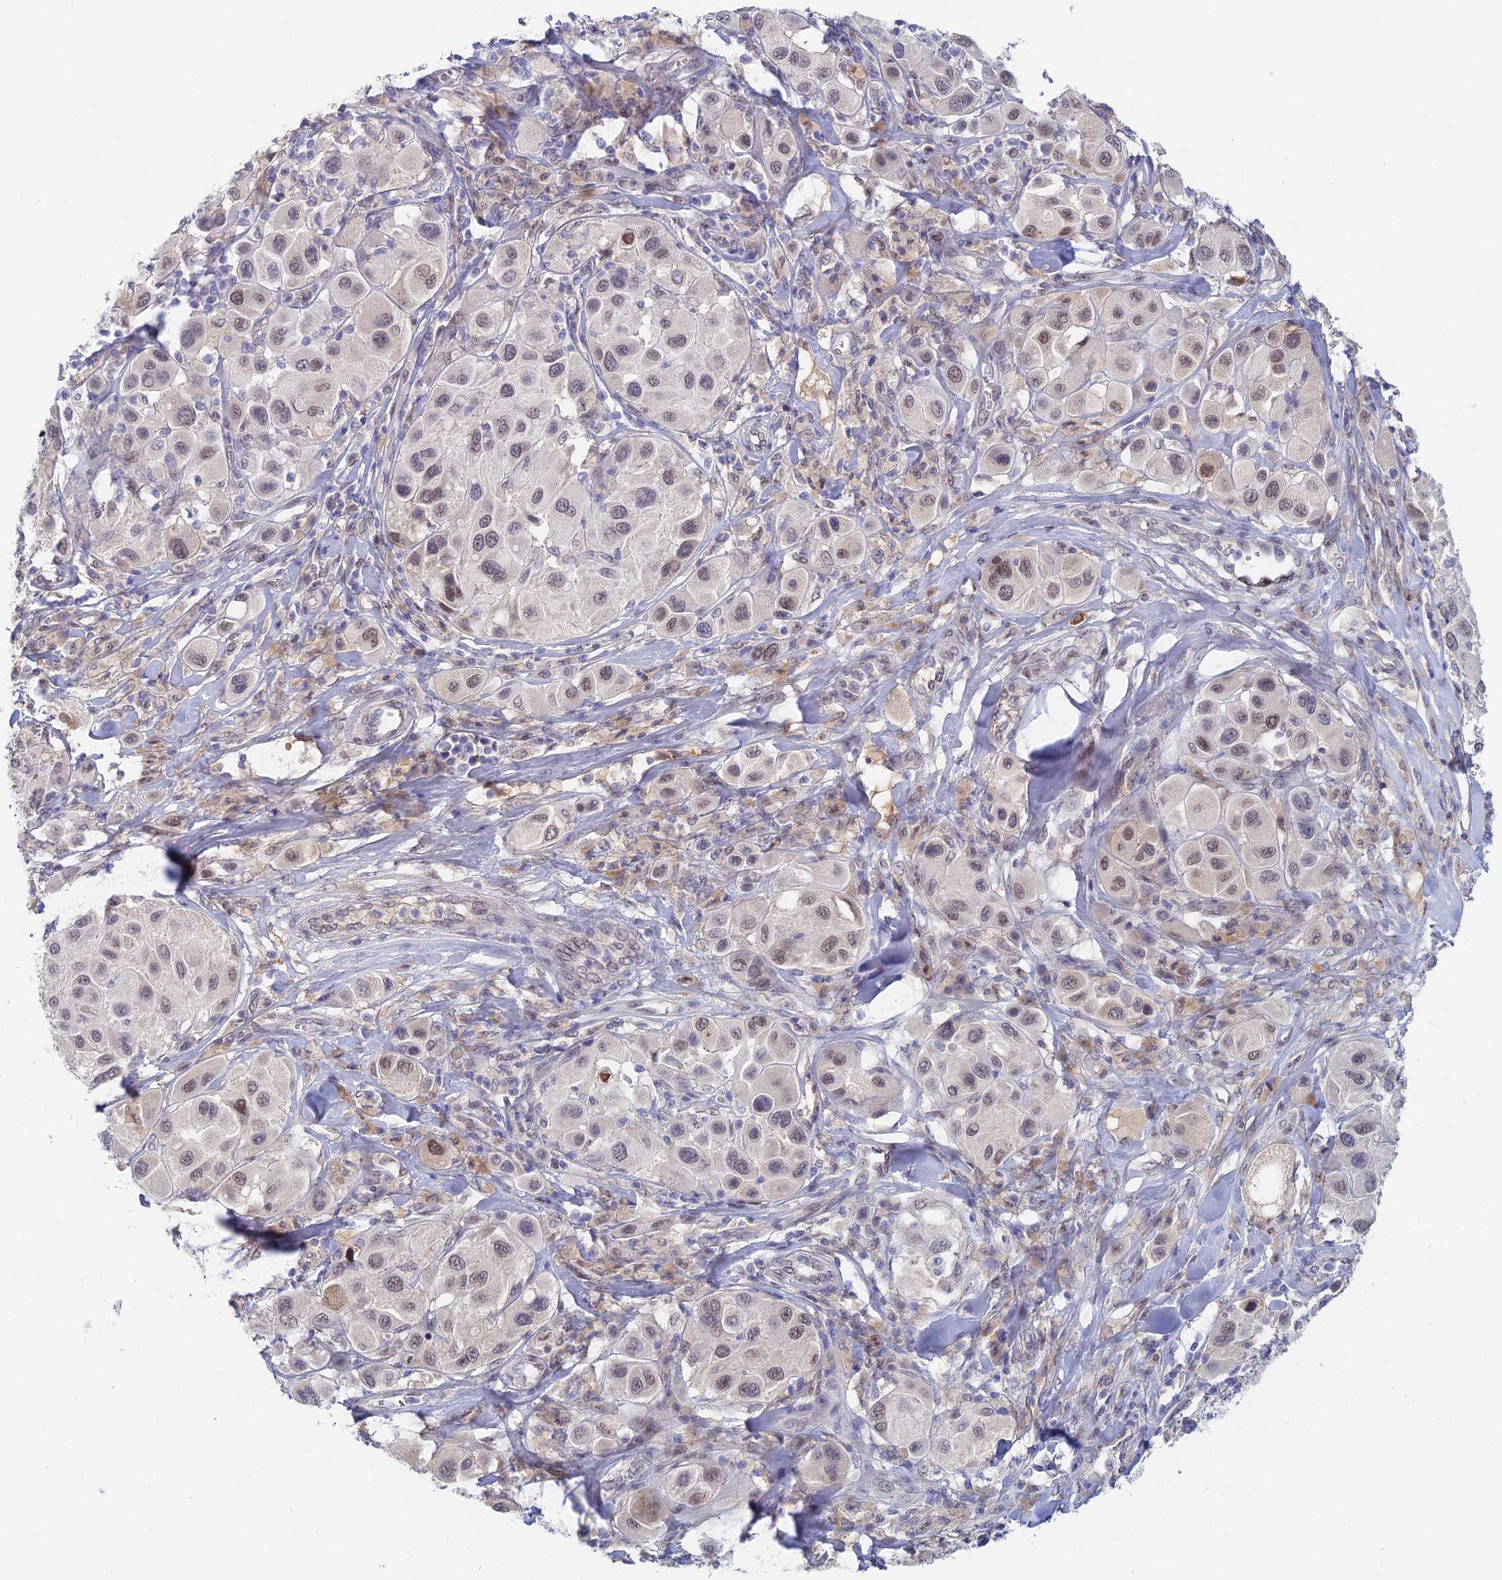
{"staining": {"intensity": "weak", "quantity": "<25%", "location": "nuclear"}, "tissue": "melanoma", "cell_type": "Tumor cells", "image_type": "cancer", "snomed": [{"axis": "morphology", "description": "Malignant melanoma, Metastatic site"}, {"axis": "topography", "description": "Skin"}], "caption": "A histopathology image of human malignant melanoma (metastatic site) is negative for staining in tumor cells.", "gene": "ZUP1", "patient": {"sex": "male", "age": 41}}